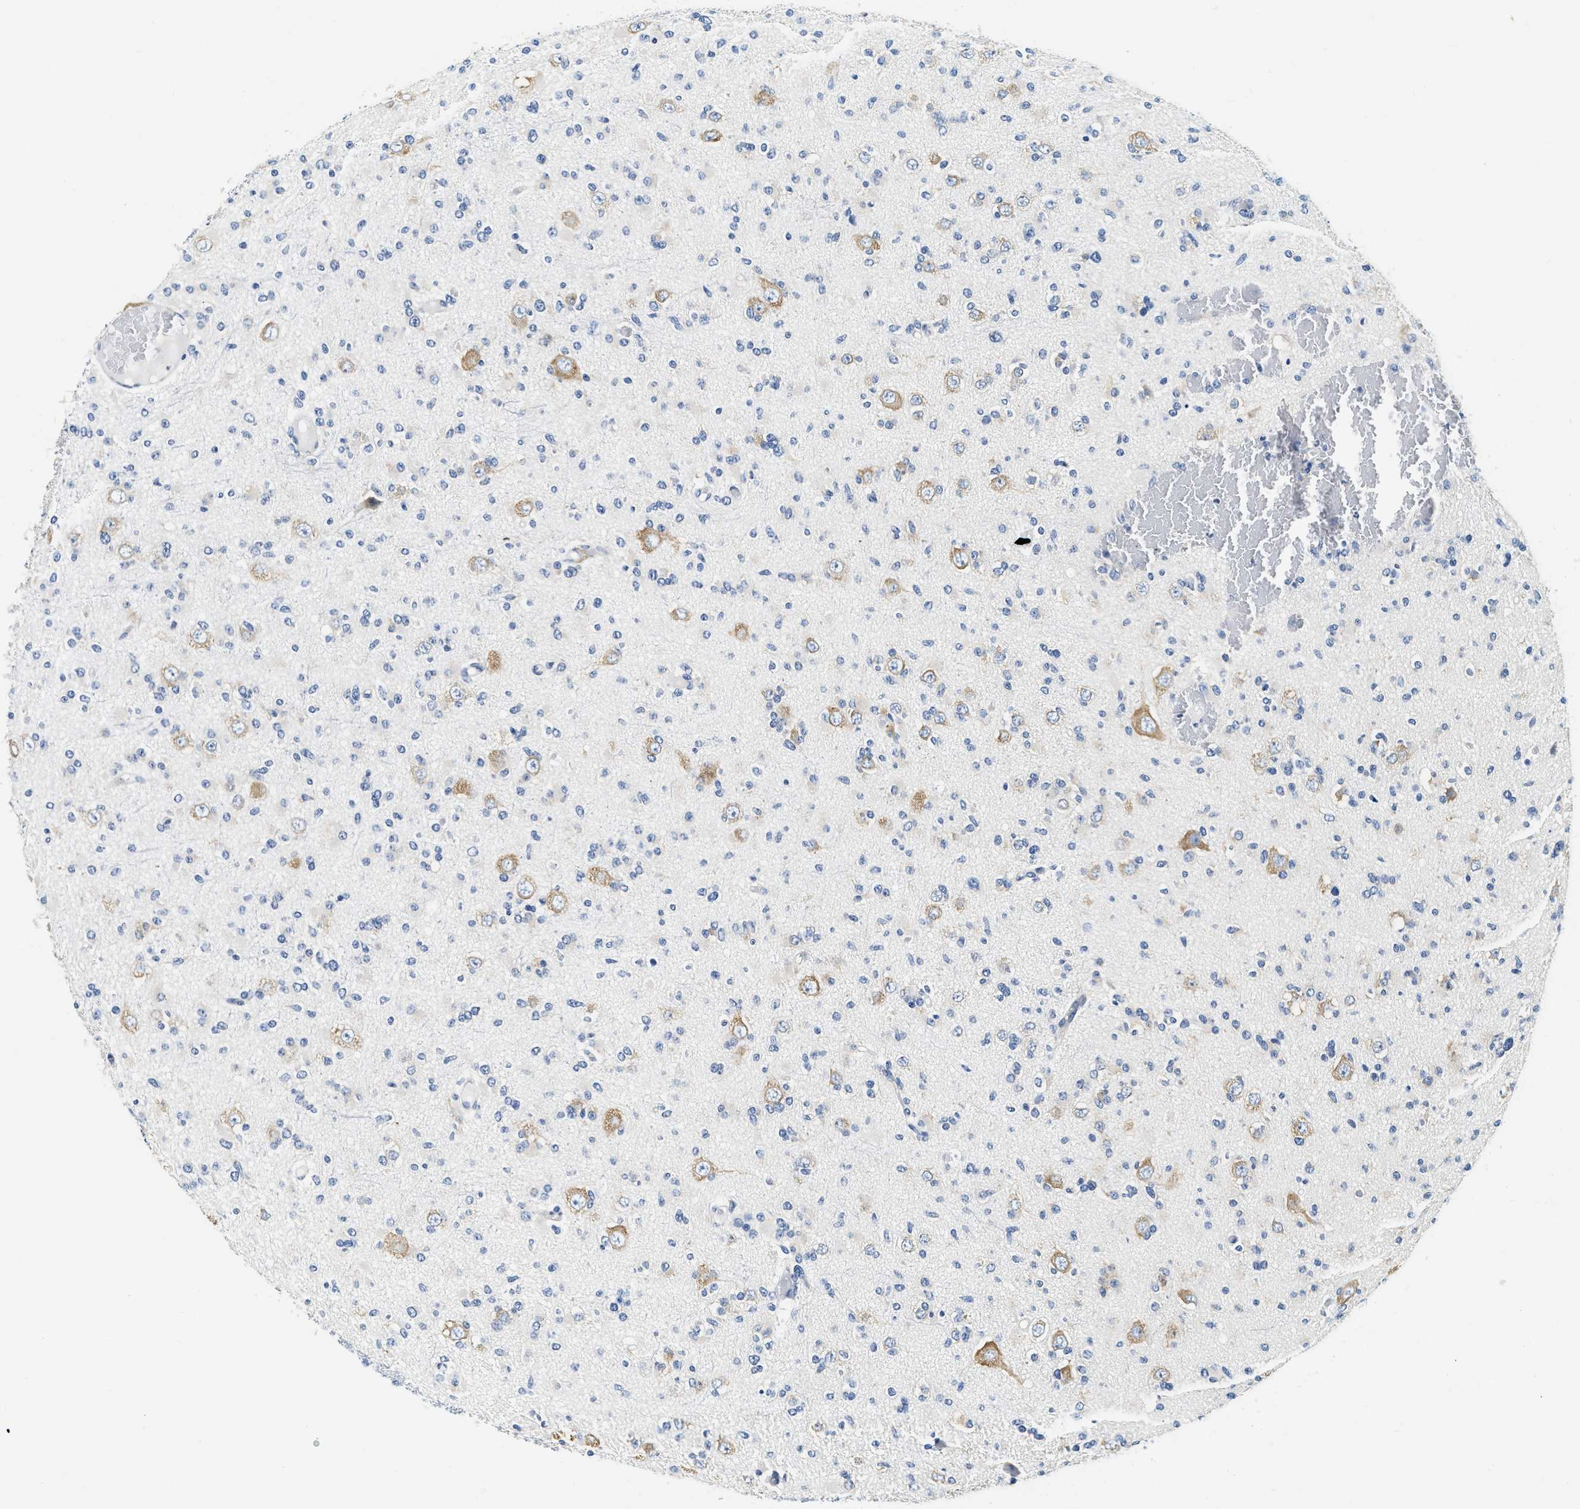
{"staining": {"intensity": "negative", "quantity": "none", "location": "none"}, "tissue": "glioma", "cell_type": "Tumor cells", "image_type": "cancer", "snomed": [{"axis": "morphology", "description": "Glioma, malignant, Low grade"}, {"axis": "topography", "description": "Brain"}], "caption": "A high-resolution image shows immunohistochemistry staining of glioma, which displays no significant expression in tumor cells. The staining is performed using DAB (3,3'-diaminobenzidine) brown chromogen with nuclei counter-stained in using hematoxylin.", "gene": "EIF2AK2", "patient": {"sex": "female", "age": 22}}